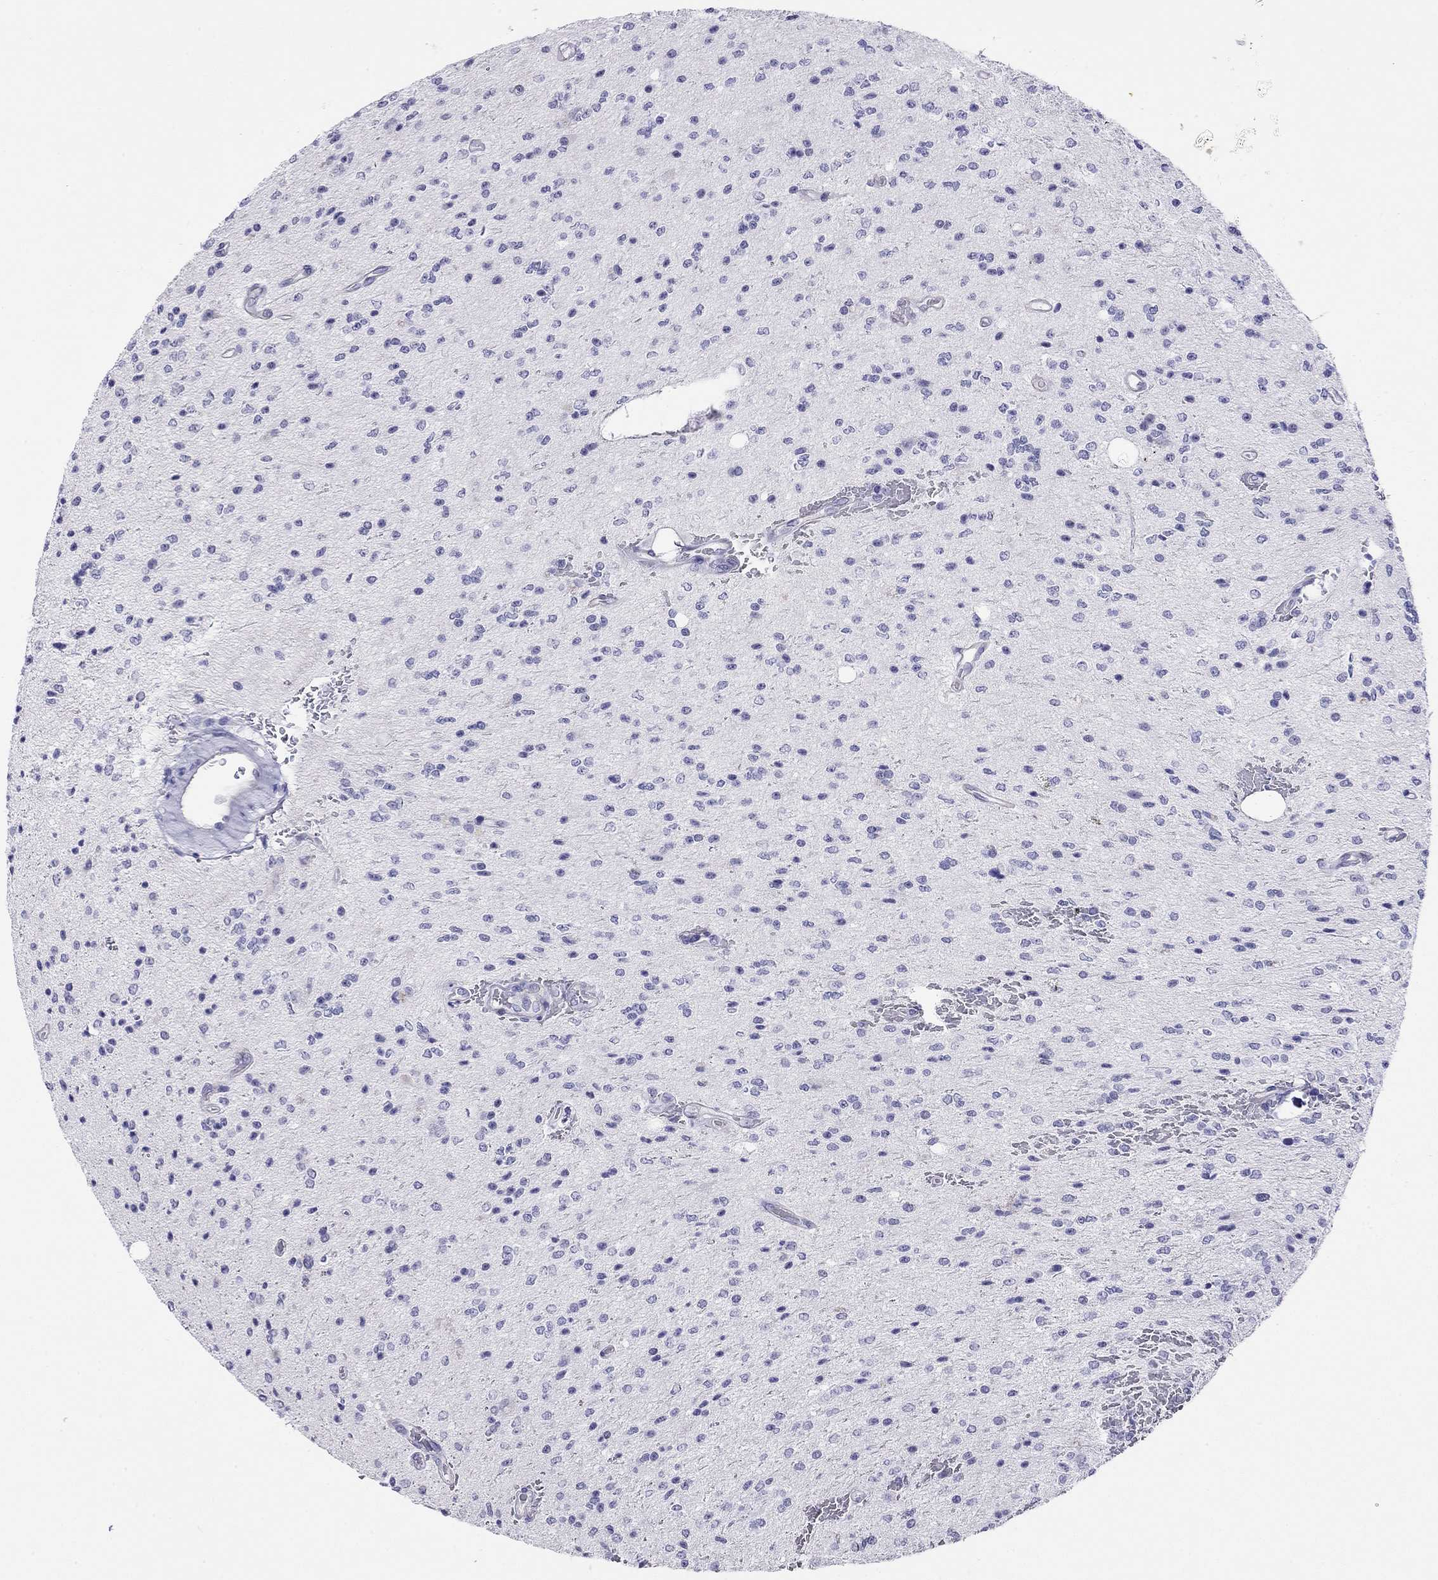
{"staining": {"intensity": "negative", "quantity": "none", "location": "none"}, "tissue": "glioma", "cell_type": "Tumor cells", "image_type": "cancer", "snomed": [{"axis": "morphology", "description": "Glioma, malignant, Low grade"}, {"axis": "topography", "description": "Brain"}], "caption": "Immunohistochemical staining of glioma exhibits no significant positivity in tumor cells.", "gene": "MYMX", "patient": {"sex": "male", "age": 67}}